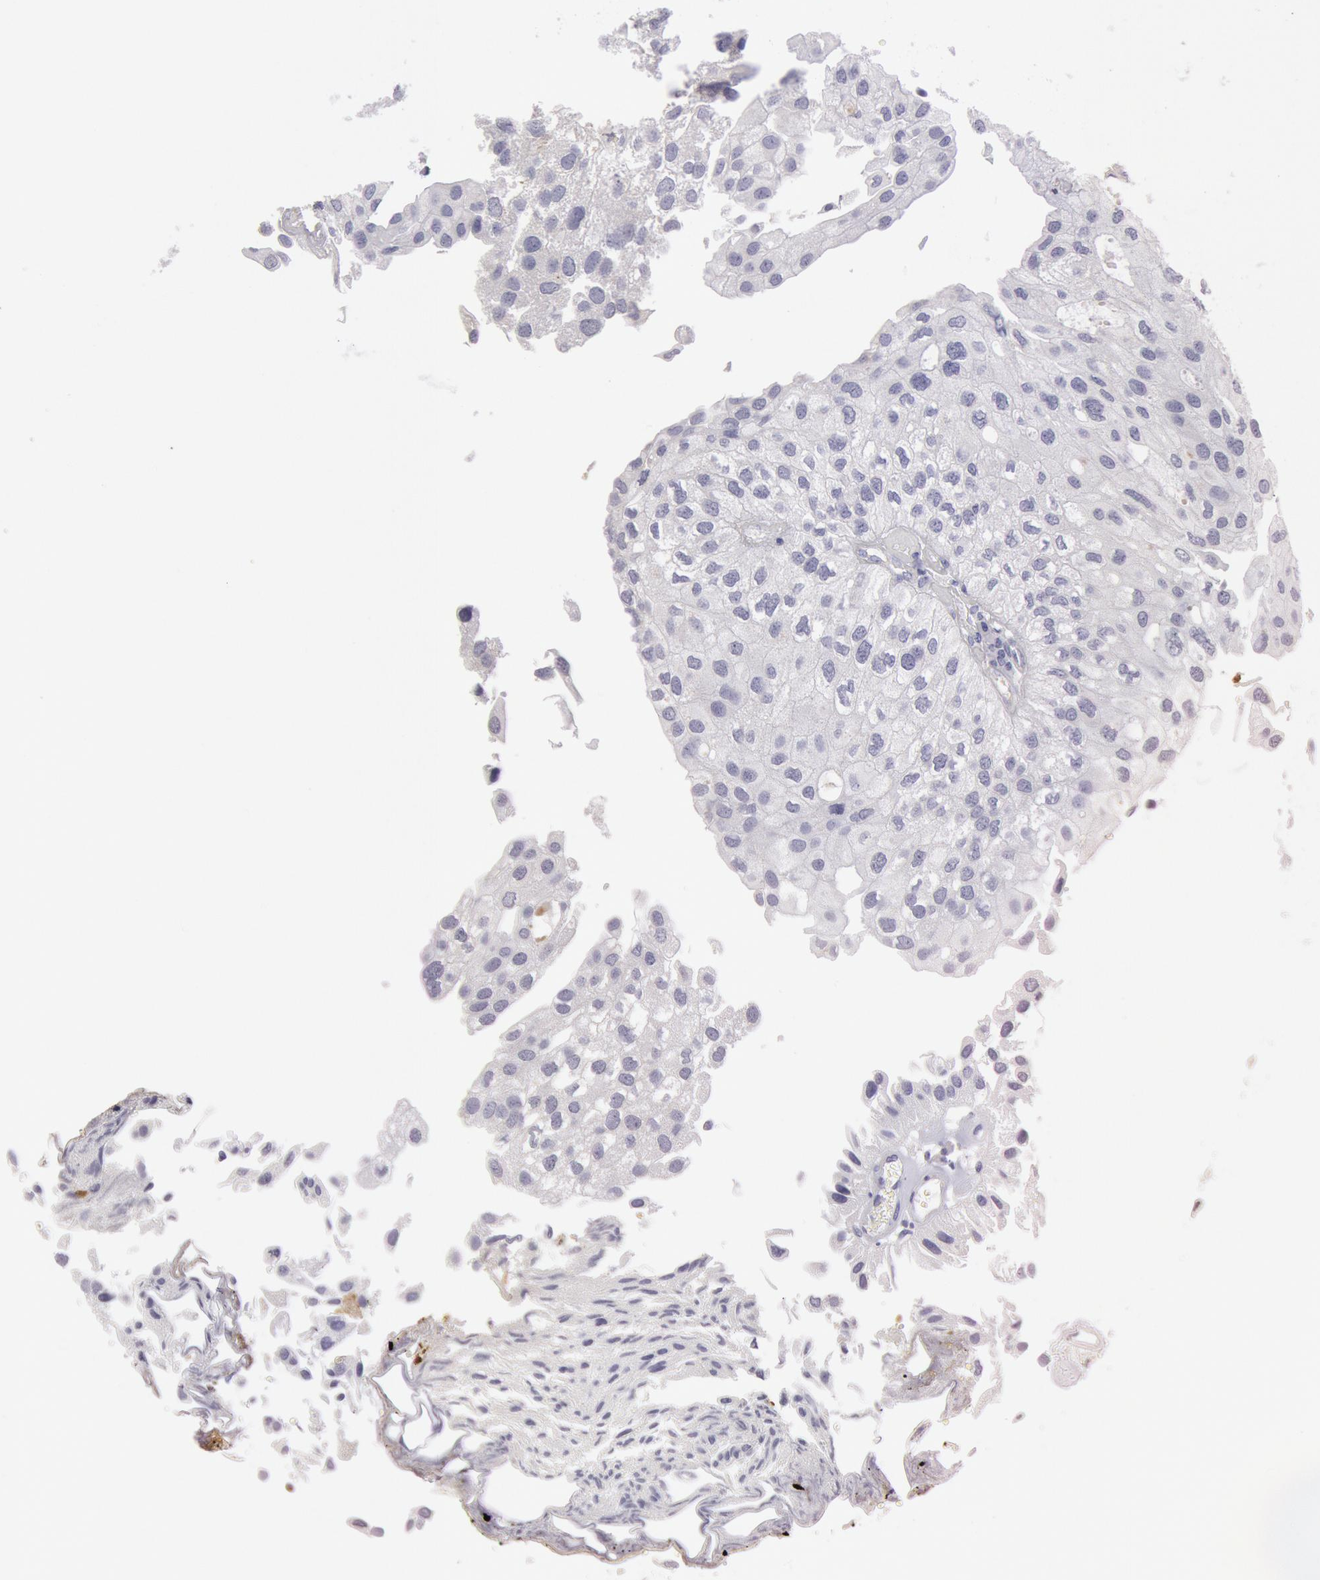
{"staining": {"intensity": "negative", "quantity": "none", "location": "none"}, "tissue": "urothelial cancer", "cell_type": "Tumor cells", "image_type": "cancer", "snomed": [{"axis": "morphology", "description": "Urothelial carcinoma, Low grade"}, {"axis": "topography", "description": "Urinary bladder"}], "caption": "There is no significant positivity in tumor cells of urothelial cancer.", "gene": "FCN1", "patient": {"sex": "female", "age": 89}}